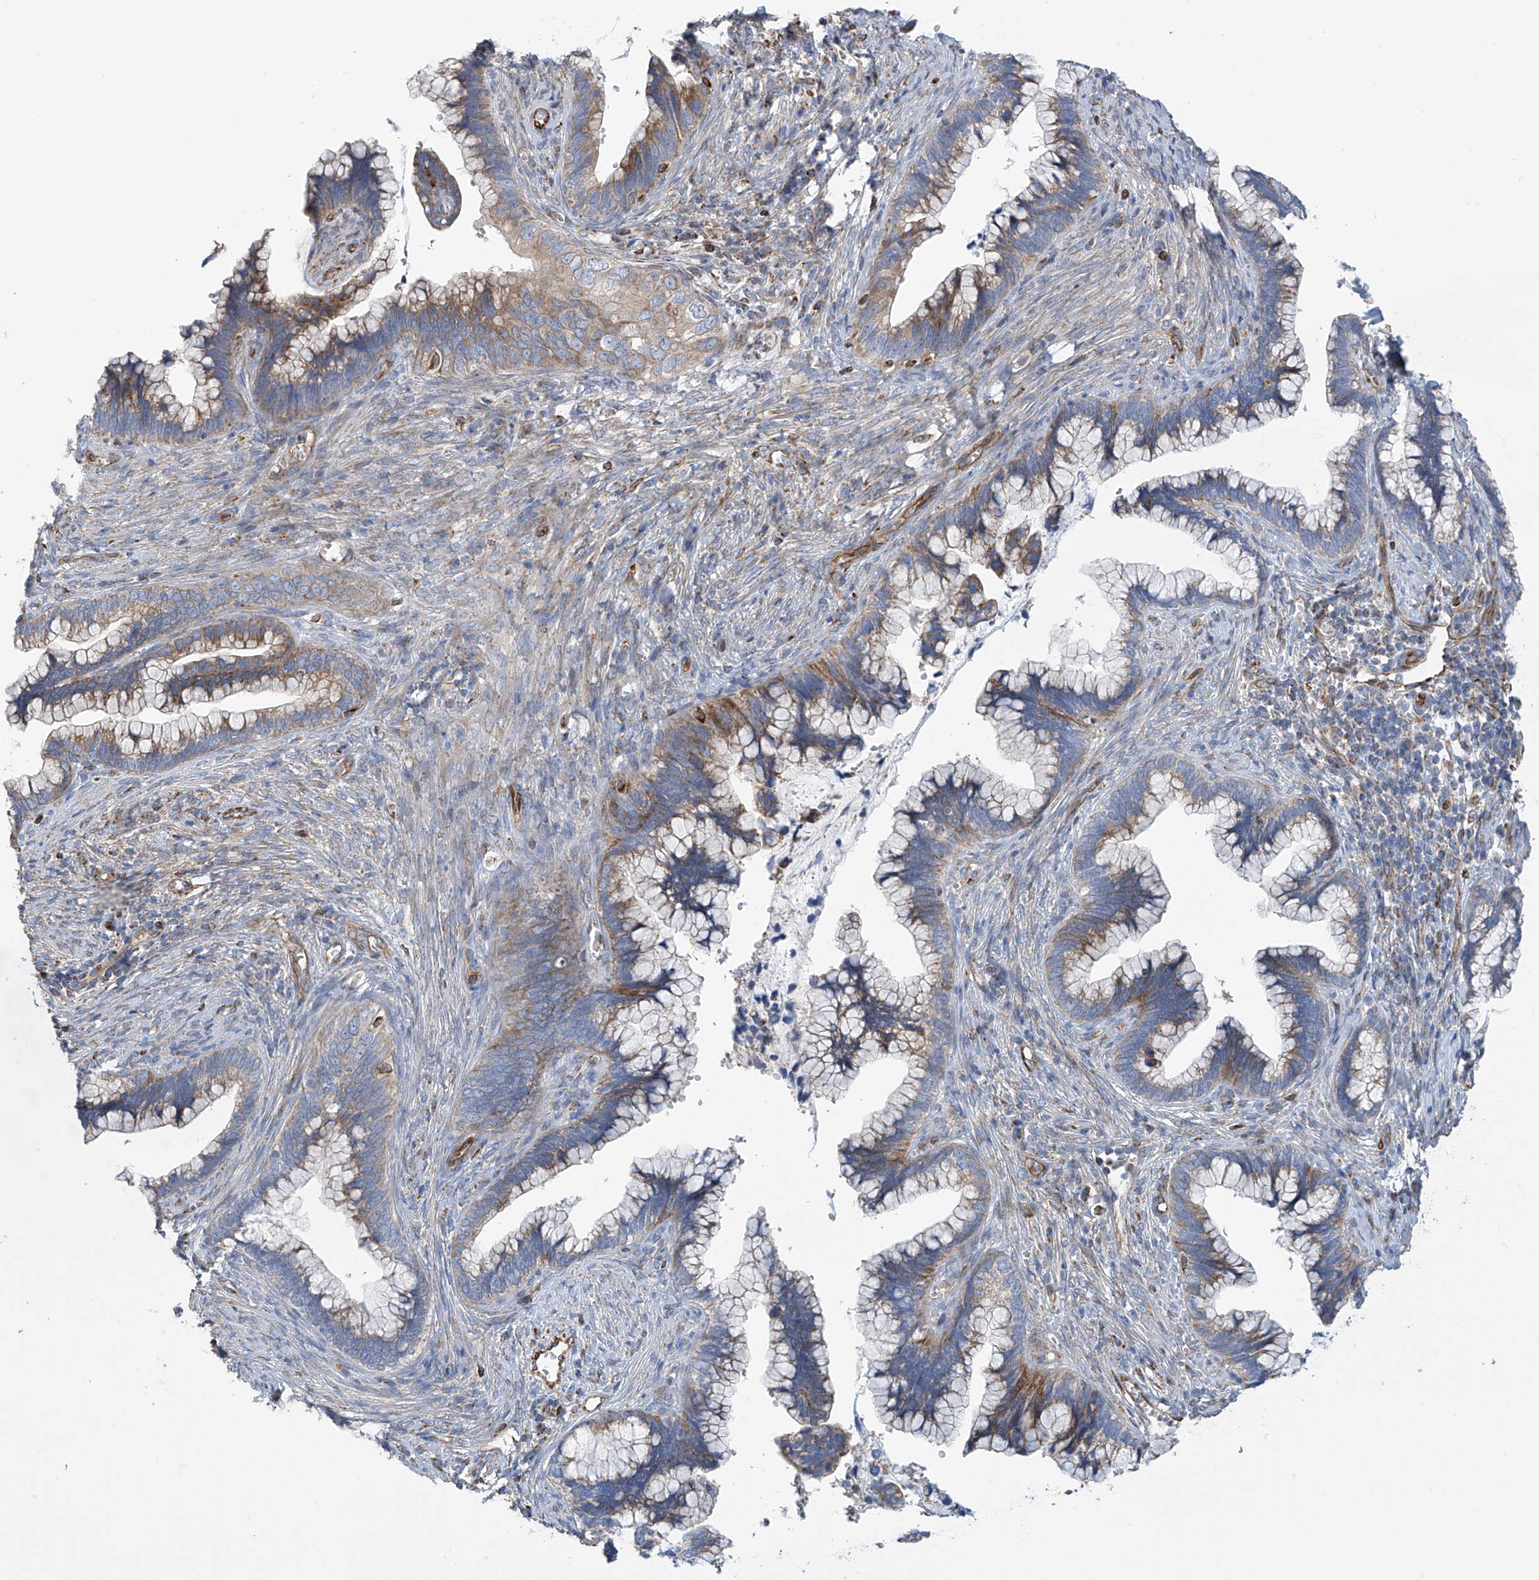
{"staining": {"intensity": "moderate", "quantity": "25%-75%", "location": "cytoplasmic/membranous"}, "tissue": "cervical cancer", "cell_type": "Tumor cells", "image_type": "cancer", "snomed": [{"axis": "morphology", "description": "Adenocarcinoma, NOS"}, {"axis": "topography", "description": "Cervix"}], "caption": "This is an image of immunohistochemistry staining of adenocarcinoma (cervical), which shows moderate positivity in the cytoplasmic/membranous of tumor cells.", "gene": "EIF5B", "patient": {"sex": "female", "age": 44}}